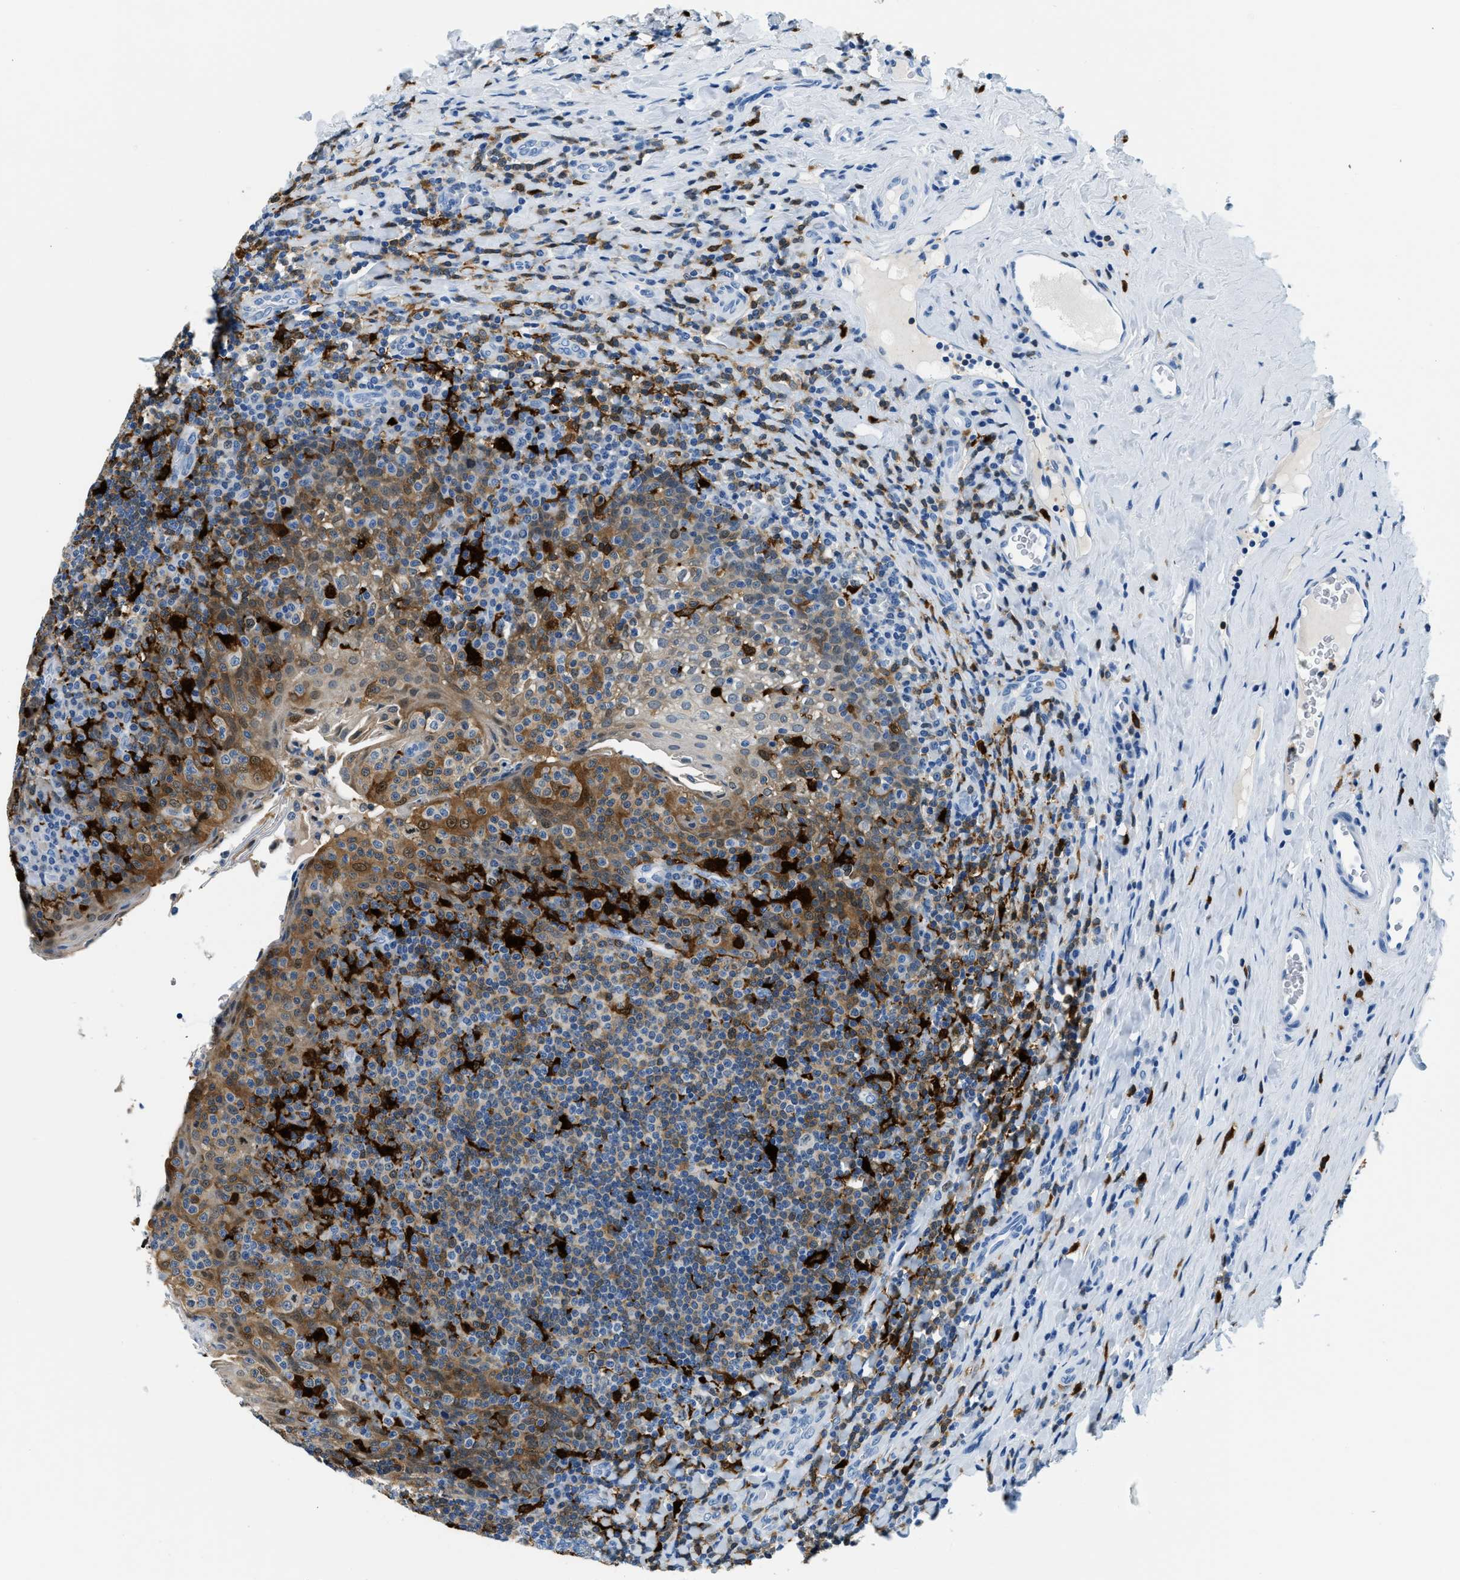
{"staining": {"intensity": "strong", "quantity": "<25%", "location": "cytoplasmic/membranous,nuclear"}, "tissue": "tonsil", "cell_type": "Non-germinal center cells", "image_type": "normal", "snomed": [{"axis": "morphology", "description": "Normal tissue, NOS"}, {"axis": "topography", "description": "Tonsil"}], "caption": "Human tonsil stained with a protein marker exhibits strong staining in non-germinal center cells.", "gene": "CAPG", "patient": {"sex": "male", "age": 17}}